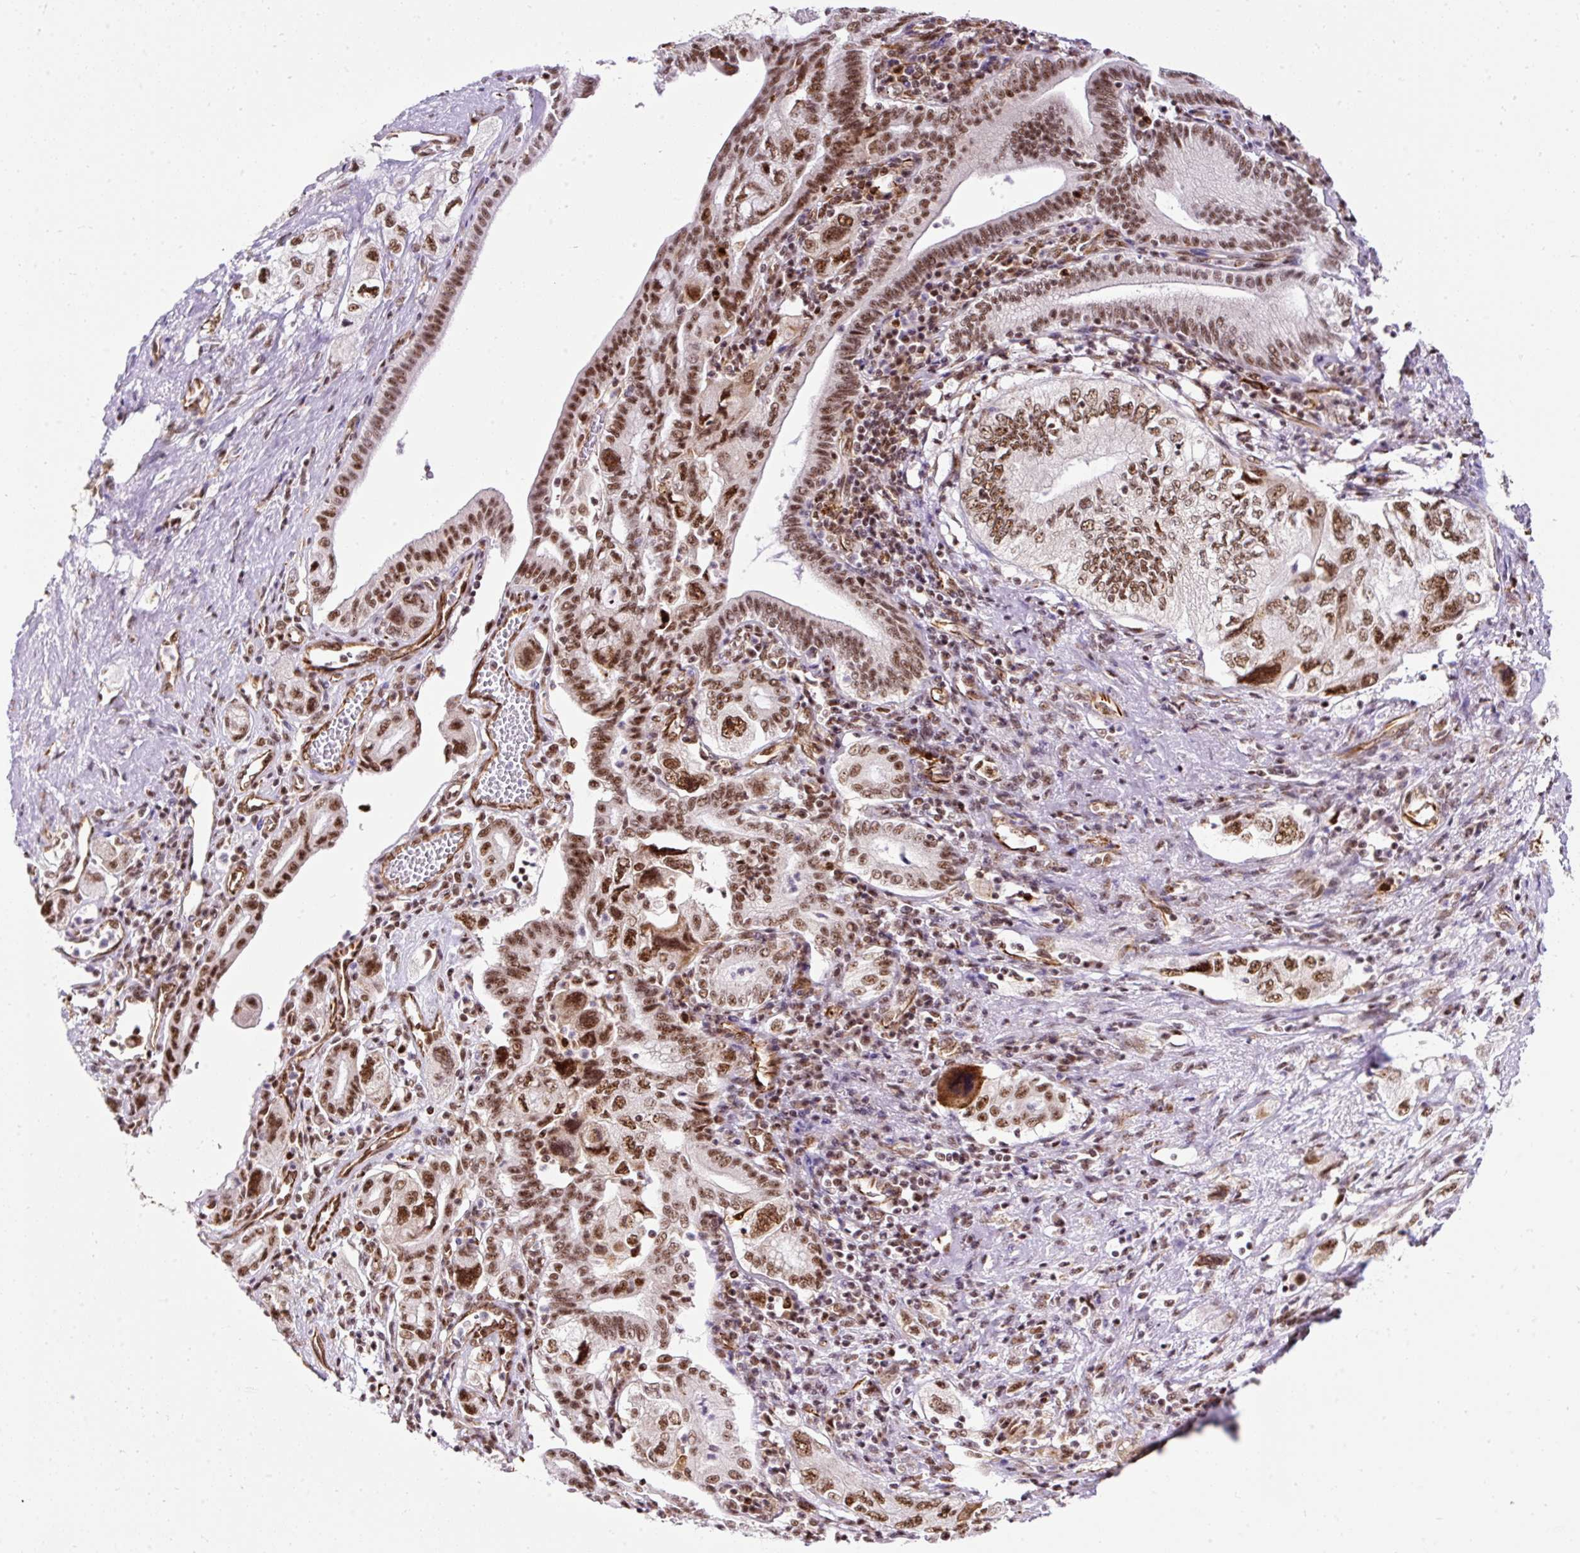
{"staining": {"intensity": "moderate", "quantity": ">75%", "location": "nuclear"}, "tissue": "pancreatic cancer", "cell_type": "Tumor cells", "image_type": "cancer", "snomed": [{"axis": "morphology", "description": "Adenocarcinoma, NOS"}, {"axis": "topography", "description": "Pancreas"}], "caption": "Immunohistochemical staining of adenocarcinoma (pancreatic) demonstrates moderate nuclear protein expression in approximately >75% of tumor cells.", "gene": "LUC7L2", "patient": {"sex": "female", "age": 73}}